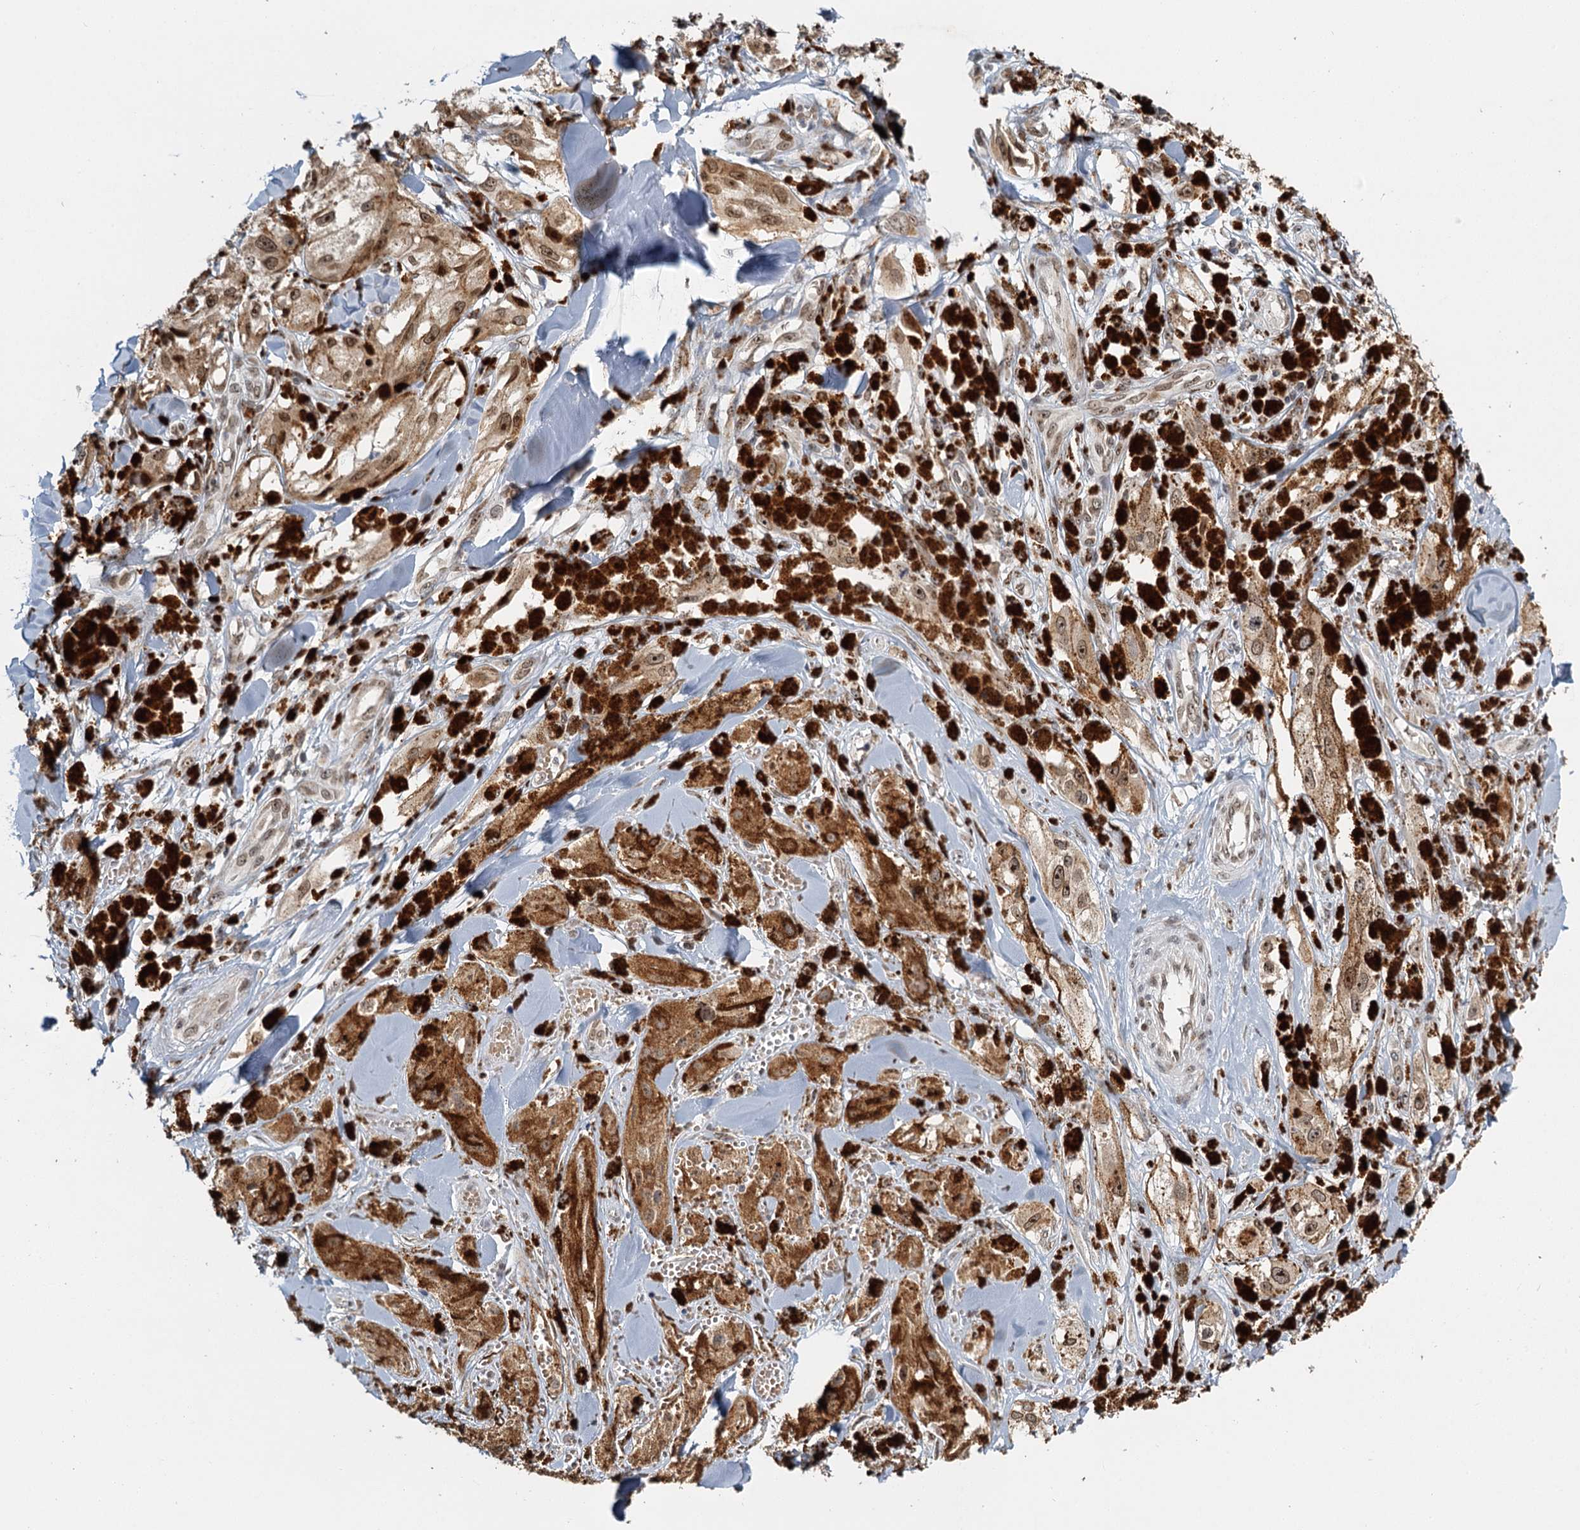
{"staining": {"intensity": "moderate", "quantity": ">75%", "location": "cytoplasmic/membranous,nuclear"}, "tissue": "melanoma", "cell_type": "Tumor cells", "image_type": "cancer", "snomed": [{"axis": "morphology", "description": "Malignant melanoma, NOS"}, {"axis": "topography", "description": "Skin"}], "caption": "Immunohistochemical staining of human melanoma displays medium levels of moderate cytoplasmic/membranous and nuclear protein positivity in about >75% of tumor cells.", "gene": "TREX1", "patient": {"sex": "male", "age": 88}}